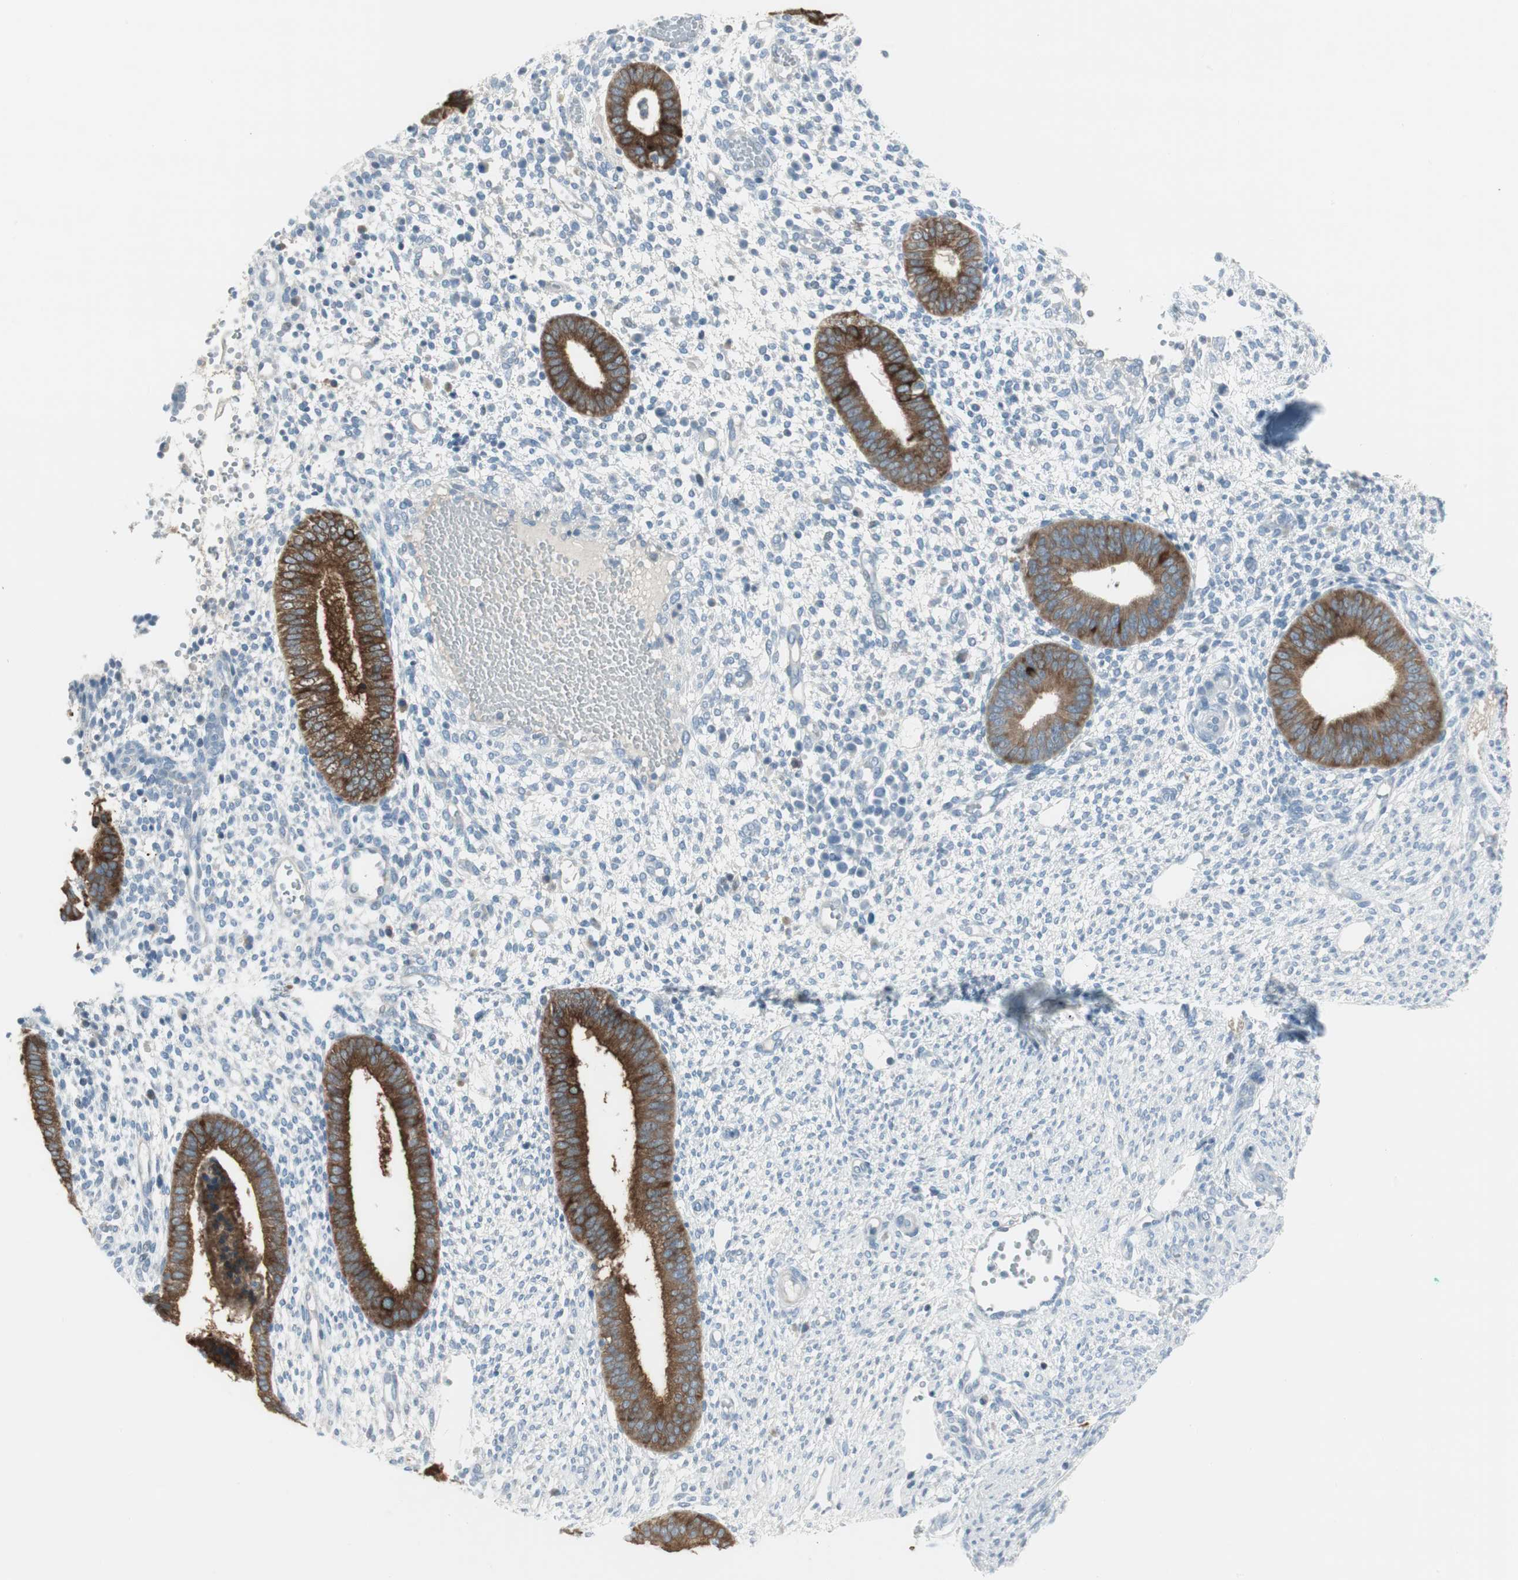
{"staining": {"intensity": "negative", "quantity": "none", "location": "none"}, "tissue": "endometrium", "cell_type": "Cells in endometrial stroma", "image_type": "normal", "snomed": [{"axis": "morphology", "description": "Normal tissue, NOS"}, {"axis": "topography", "description": "Endometrium"}], "caption": "Cells in endometrial stroma show no significant staining in unremarkable endometrium.", "gene": "AGR2", "patient": {"sex": "female", "age": 35}}